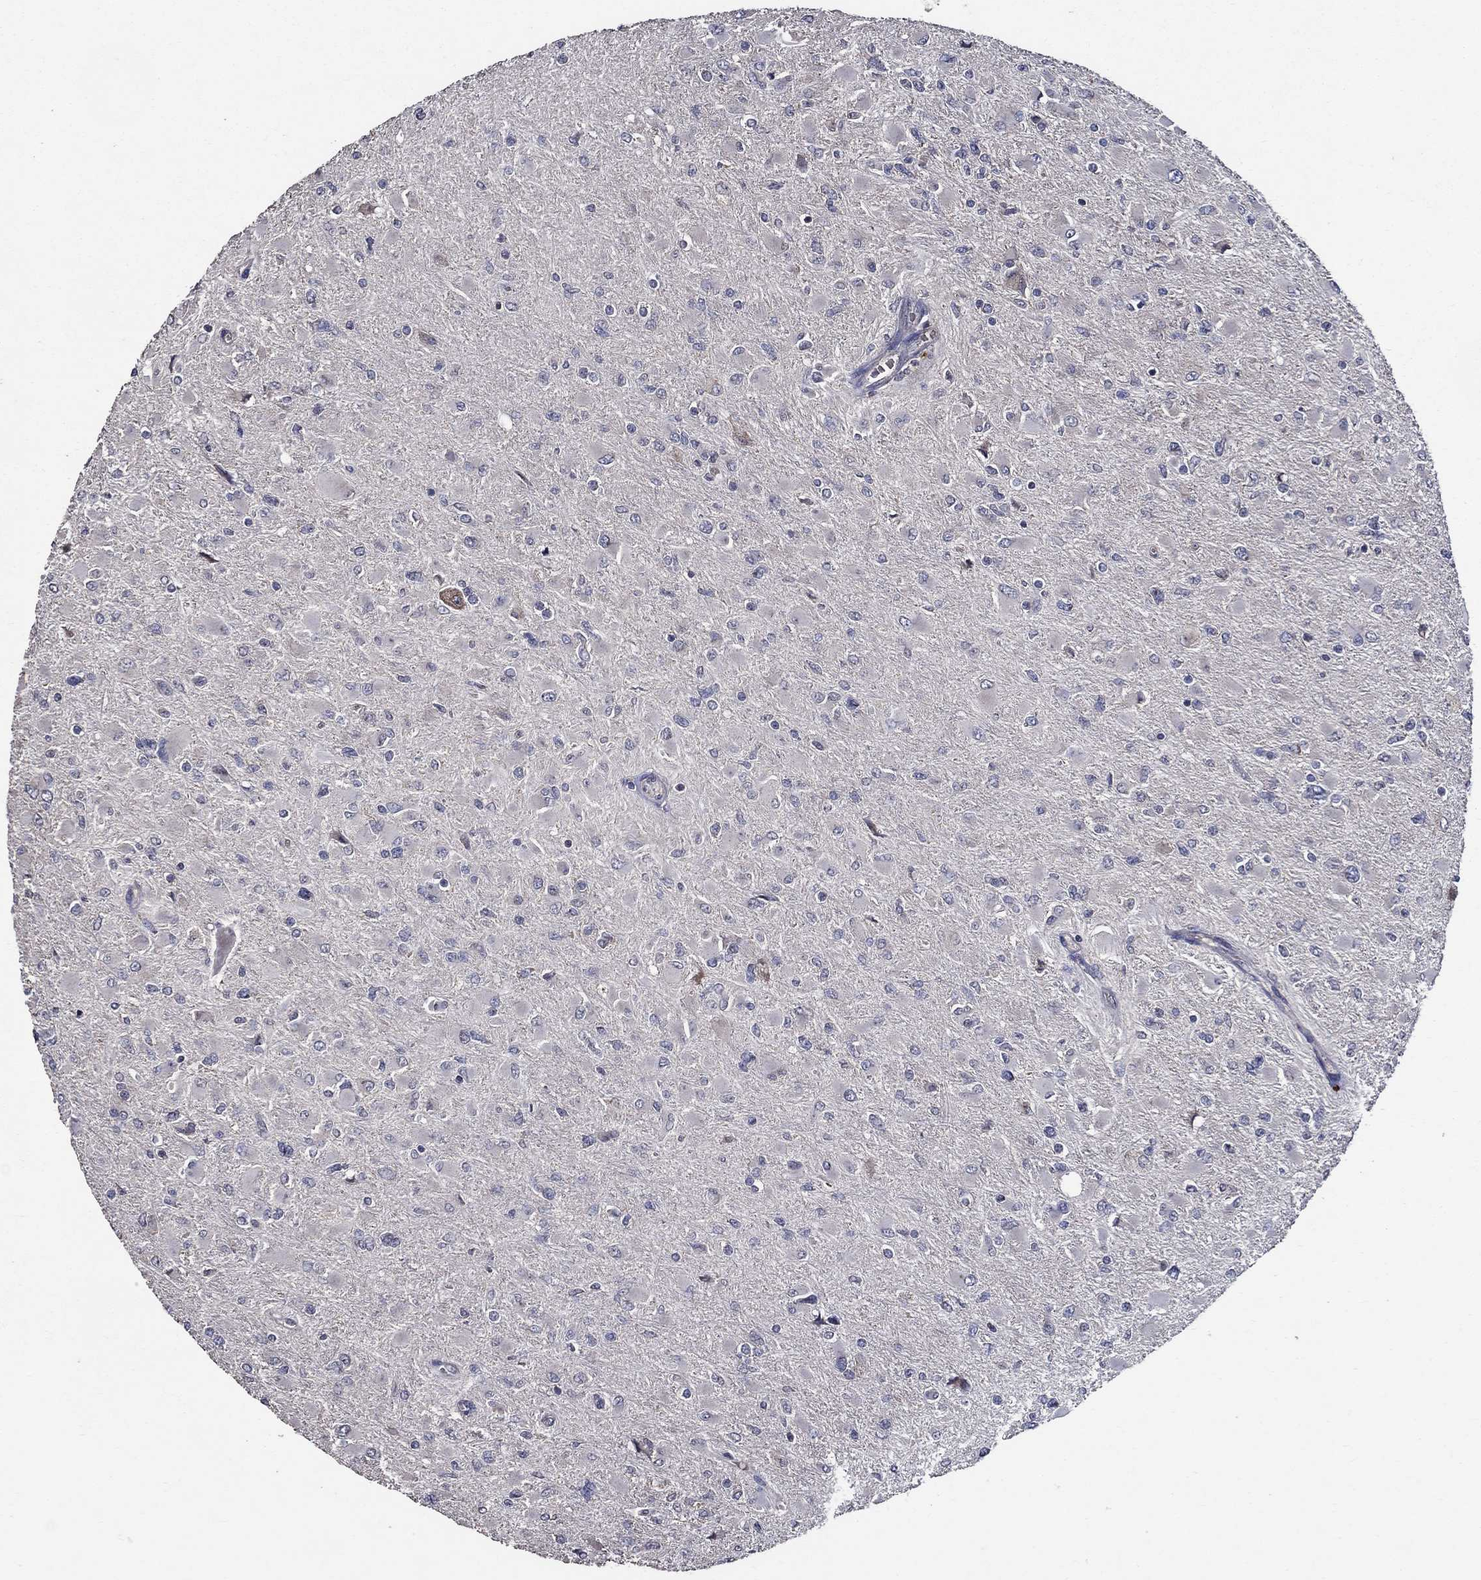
{"staining": {"intensity": "negative", "quantity": "none", "location": "none"}, "tissue": "glioma", "cell_type": "Tumor cells", "image_type": "cancer", "snomed": [{"axis": "morphology", "description": "Glioma, malignant, High grade"}, {"axis": "topography", "description": "Cerebral cortex"}], "caption": "Immunohistochemistry (IHC) of human glioma shows no positivity in tumor cells.", "gene": "HAP1", "patient": {"sex": "female", "age": 36}}